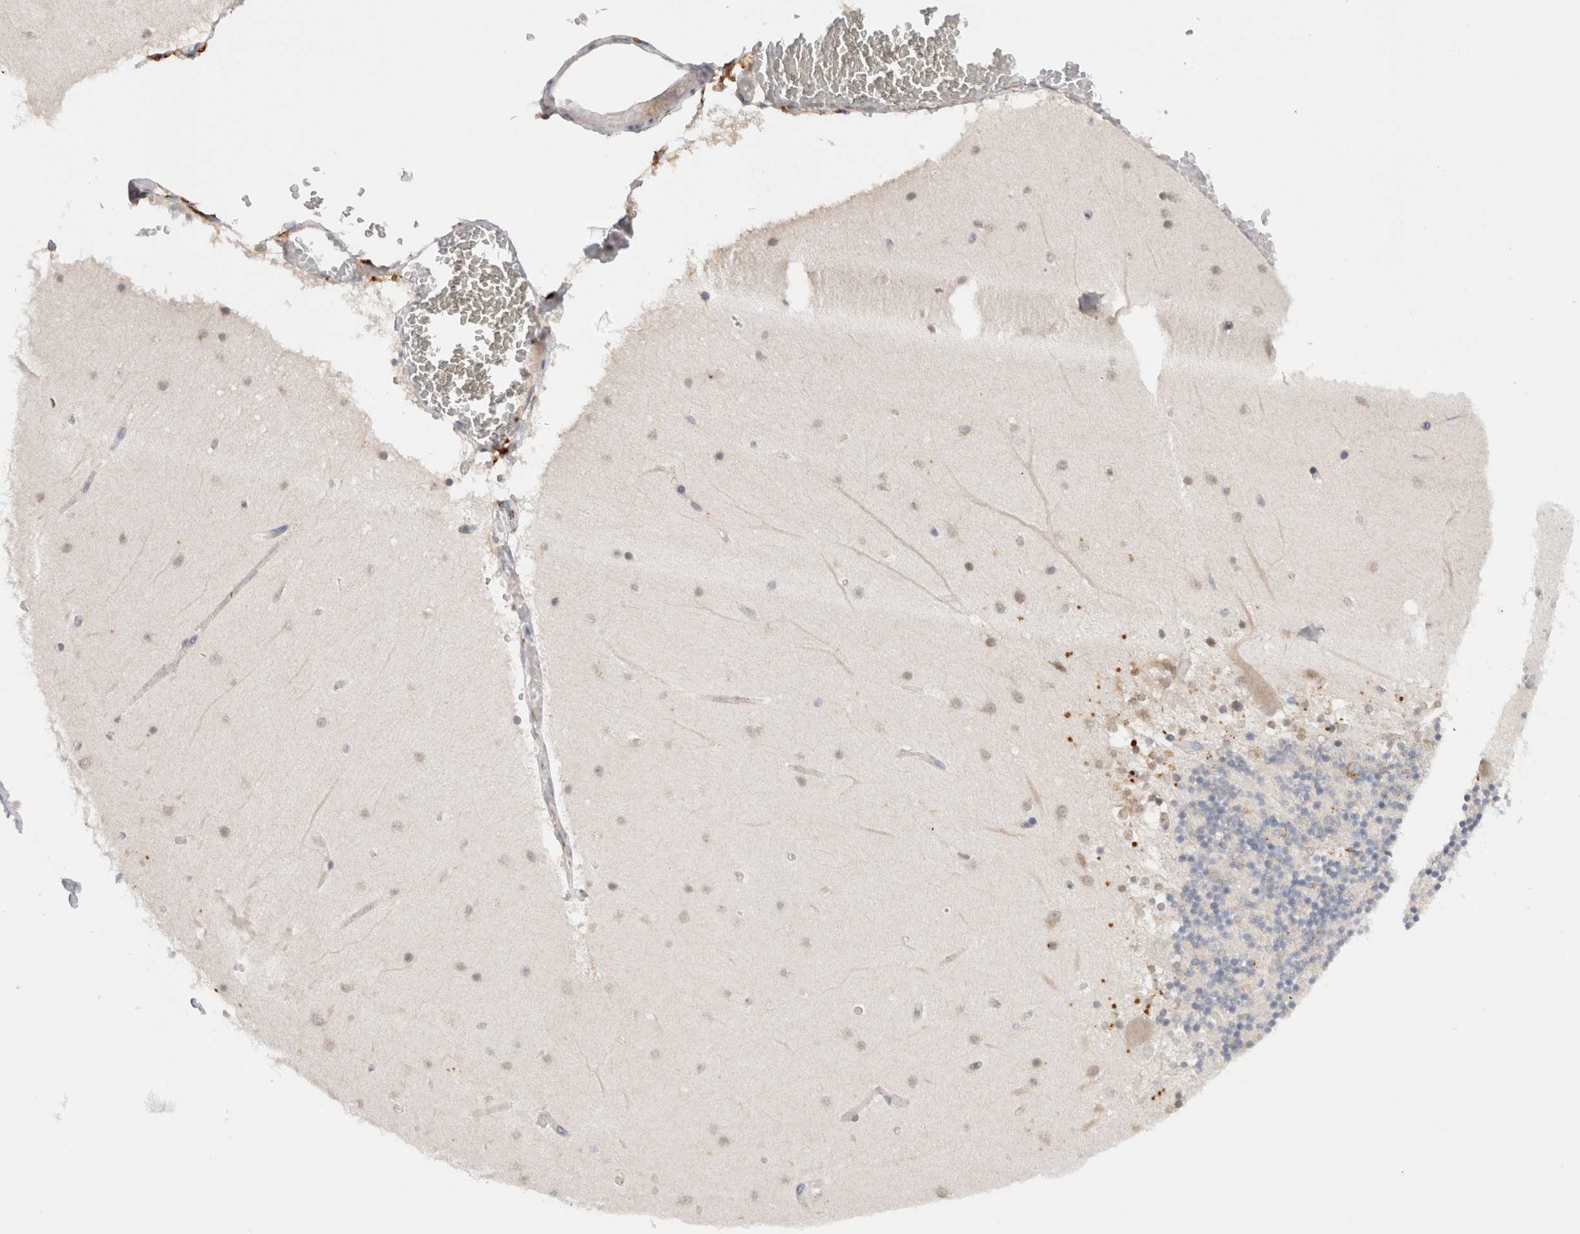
{"staining": {"intensity": "negative", "quantity": "none", "location": "none"}, "tissue": "cerebellum", "cell_type": "Cells in granular layer", "image_type": "normal", "snomed": [{"axis": "morphology", "description": "Normal tissue, NOS"}, {"axis": "topography", "description": "Cerebellum"}], "caption": "IHC photomicrograph of unremarkable human cerebellum stained for a protein (brown), which reveals no staining in cells in granular layer.", "gene": "GNS", "patient": {"sex": "female", "age": 28}}